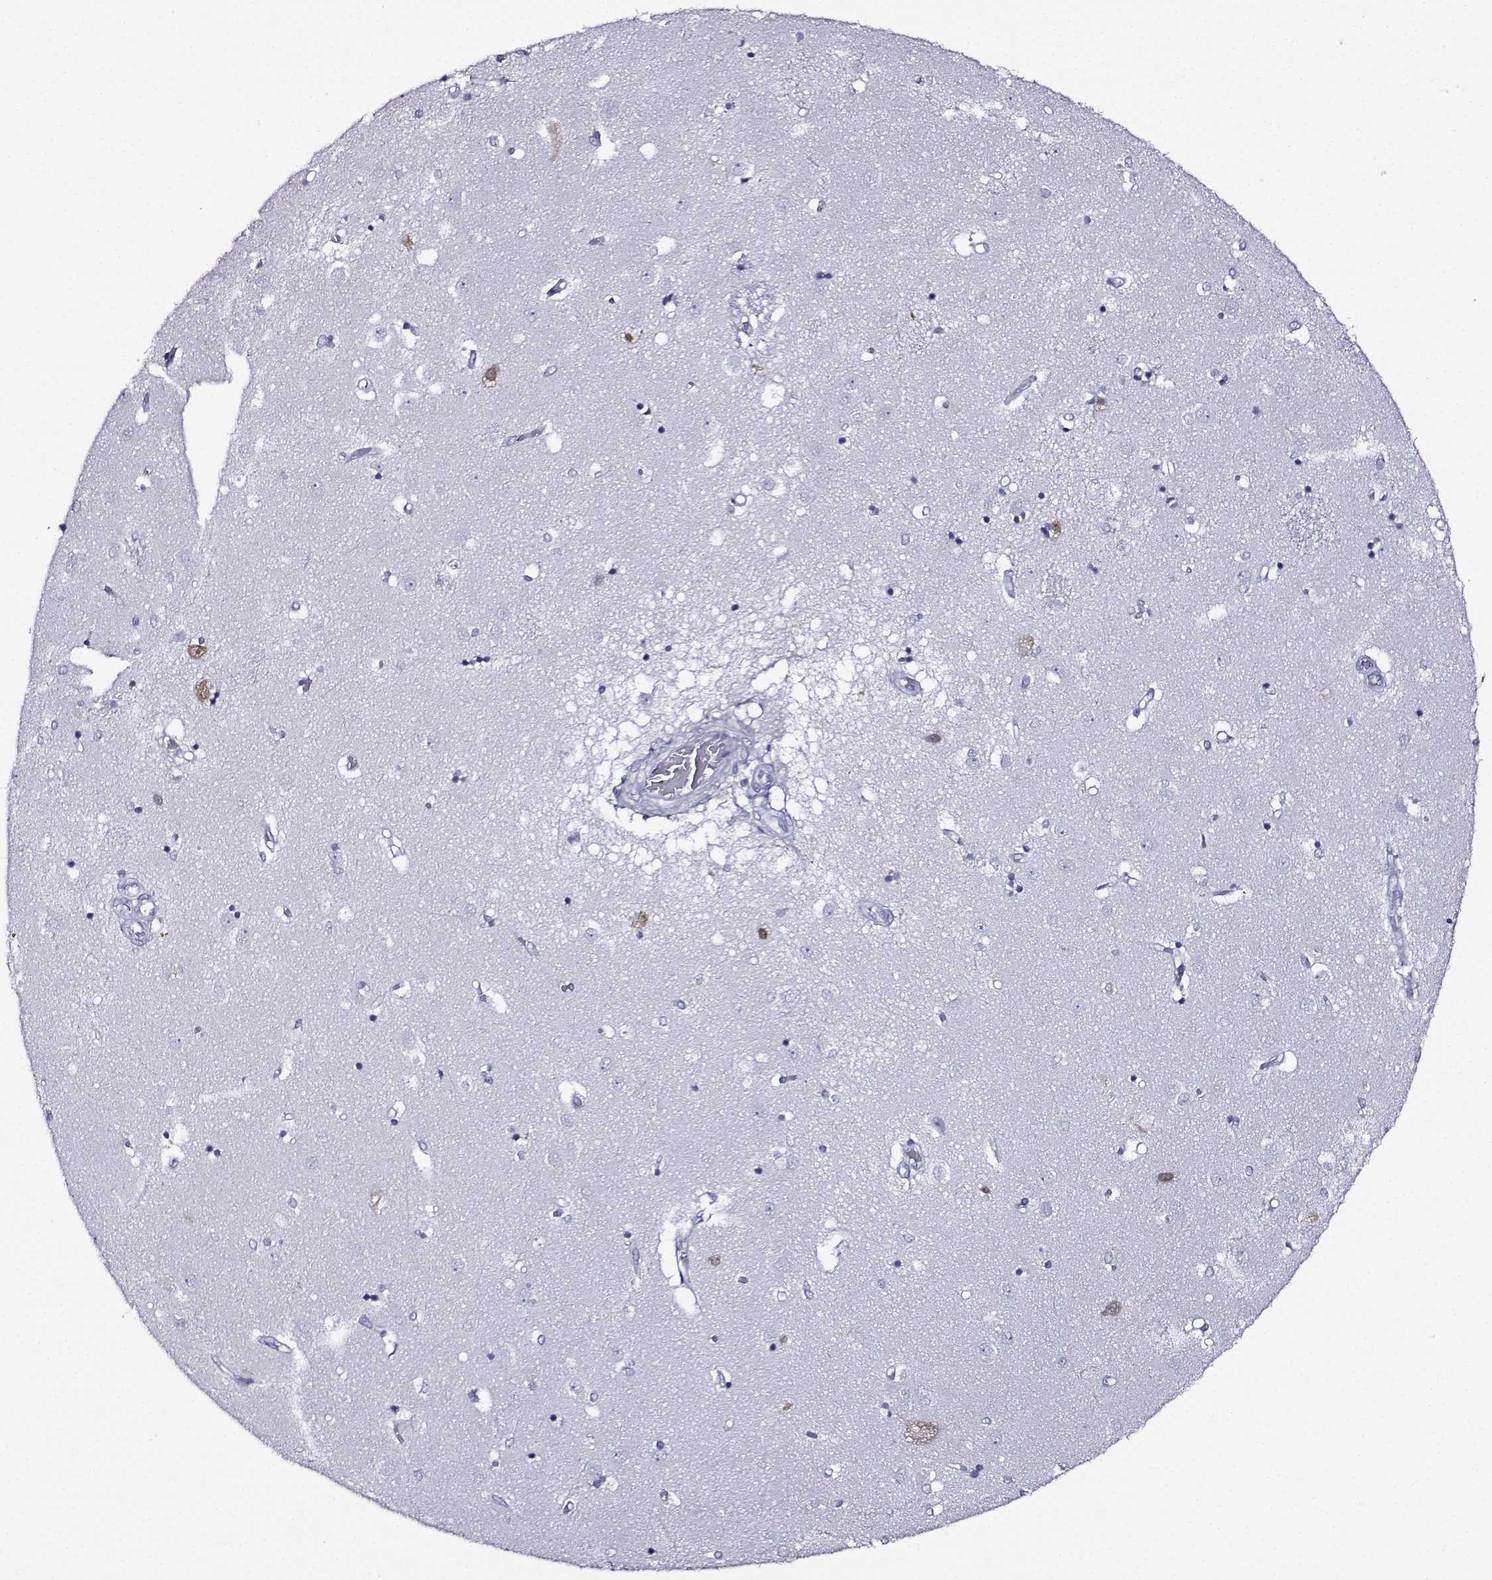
{"staining": {"intensity": "negative", "quantity": "none", "location": "none"}, "tissue": "caudate", "cell_type": "Glial cells", "image_type": "normal", "snomed": [{"axis": "morphology", "description": "Normal tissue, NOS"}, {"axis": "topography", "description": "Lateral ventricle wall"}], "caption": "Glial cells are negative for brown protein staining in benign caudate. Brightfield microscopy of IHC stained with DAB (brown) and hematoxylin (blue), captured at high magnification.", "gene": "FBXO24", "patient": {"sex": "male", "age": 54}}